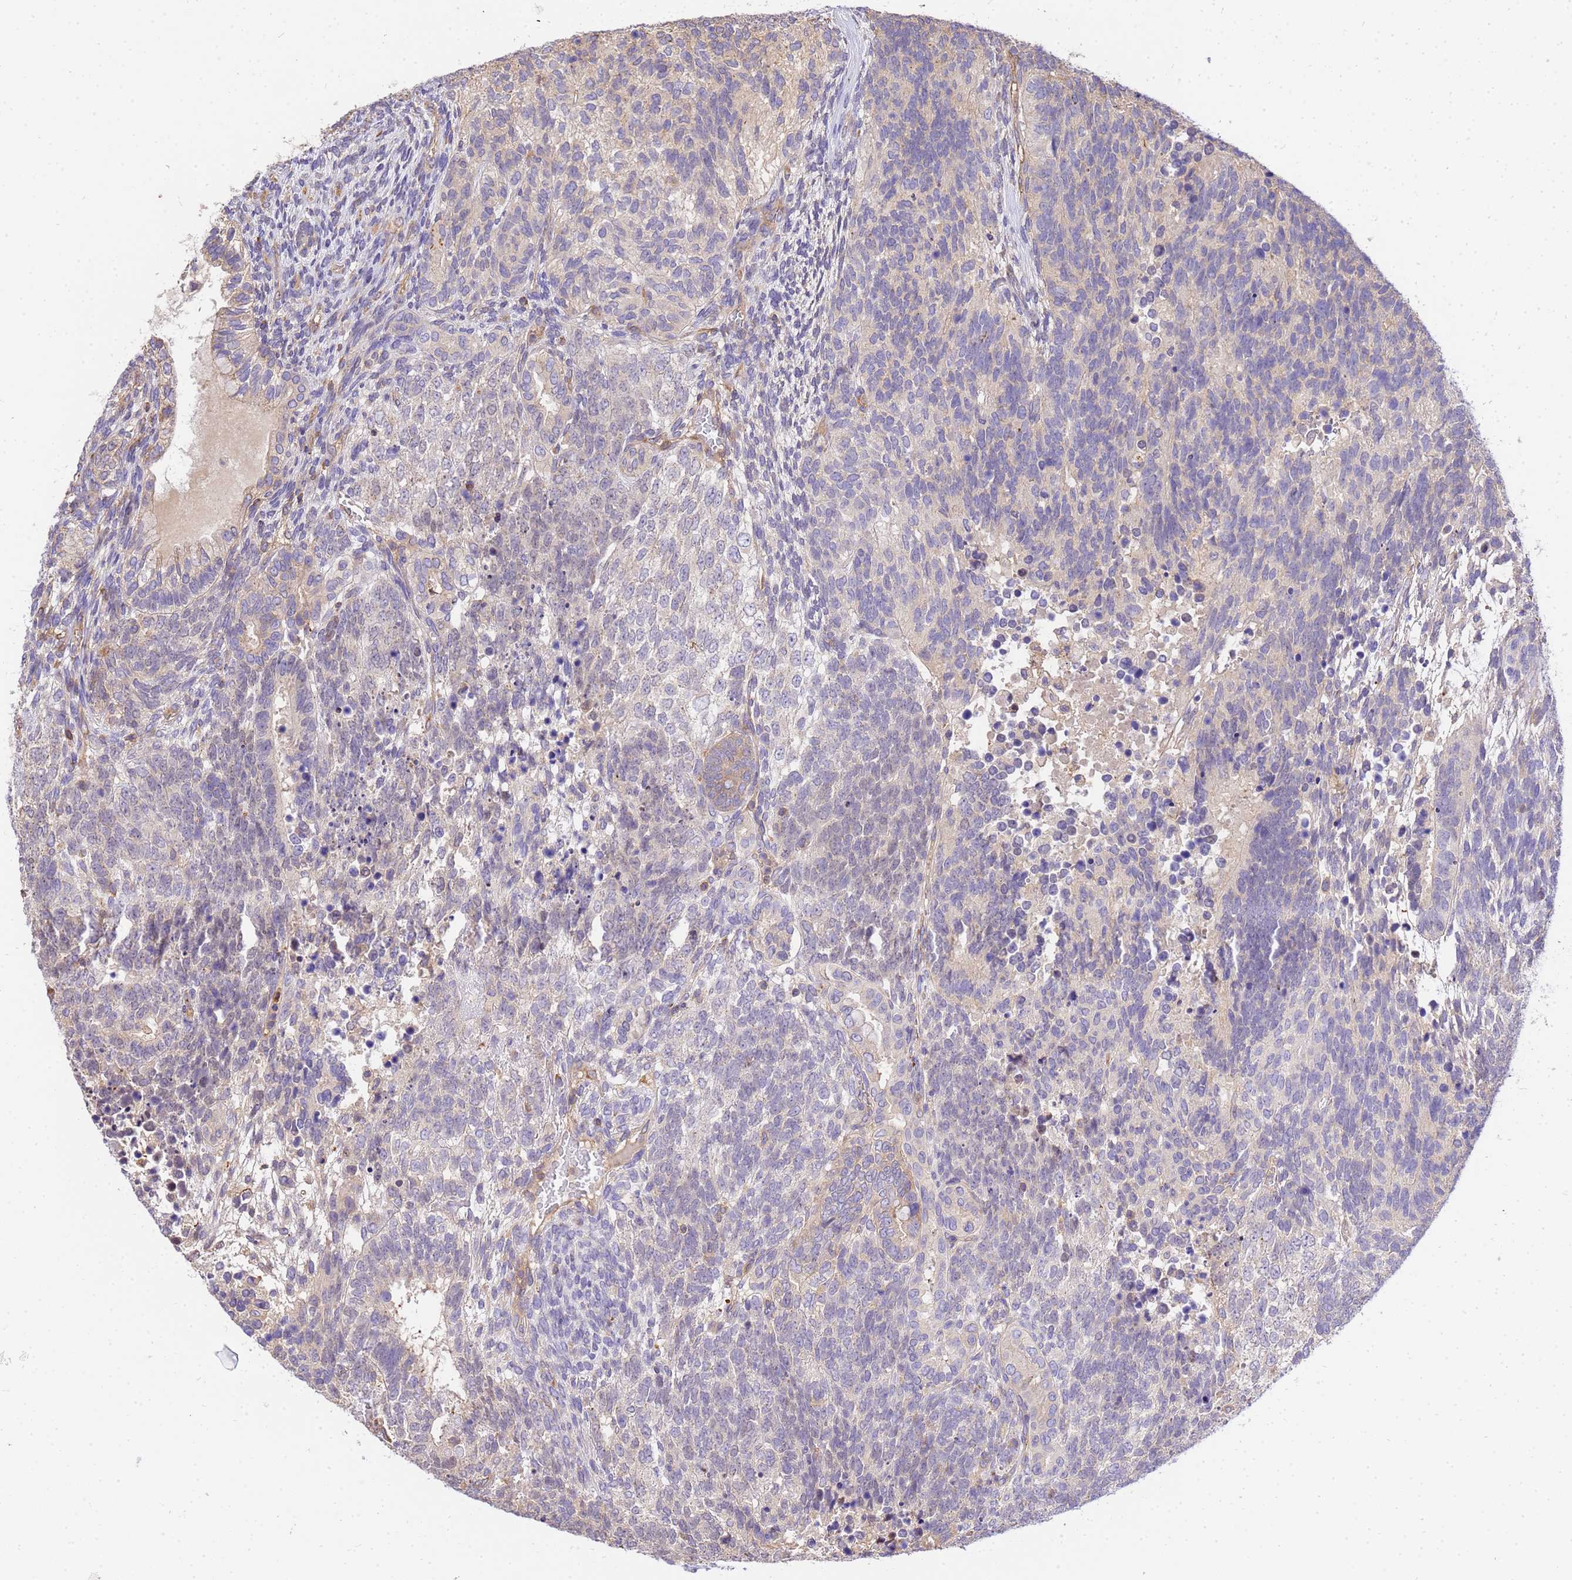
{"staining": {"intensity": "negative", "quantity": "none", "location": "none"}, "tissue": "testis cancer", "cell_type": "Tumor cells", "image_type": "cancer", "snomed": [{"axis": "morphology", "description": "Carcinoma, Embryonal, NOS"}, {"axis": "topography", "description": "Testis"}], "caption": "Micrograph shows no significant protein staining in tumor cells of embryonal carcinoma (testis).", "gene": "WDR64", "patient": {"sex": "male", "age": 23}}